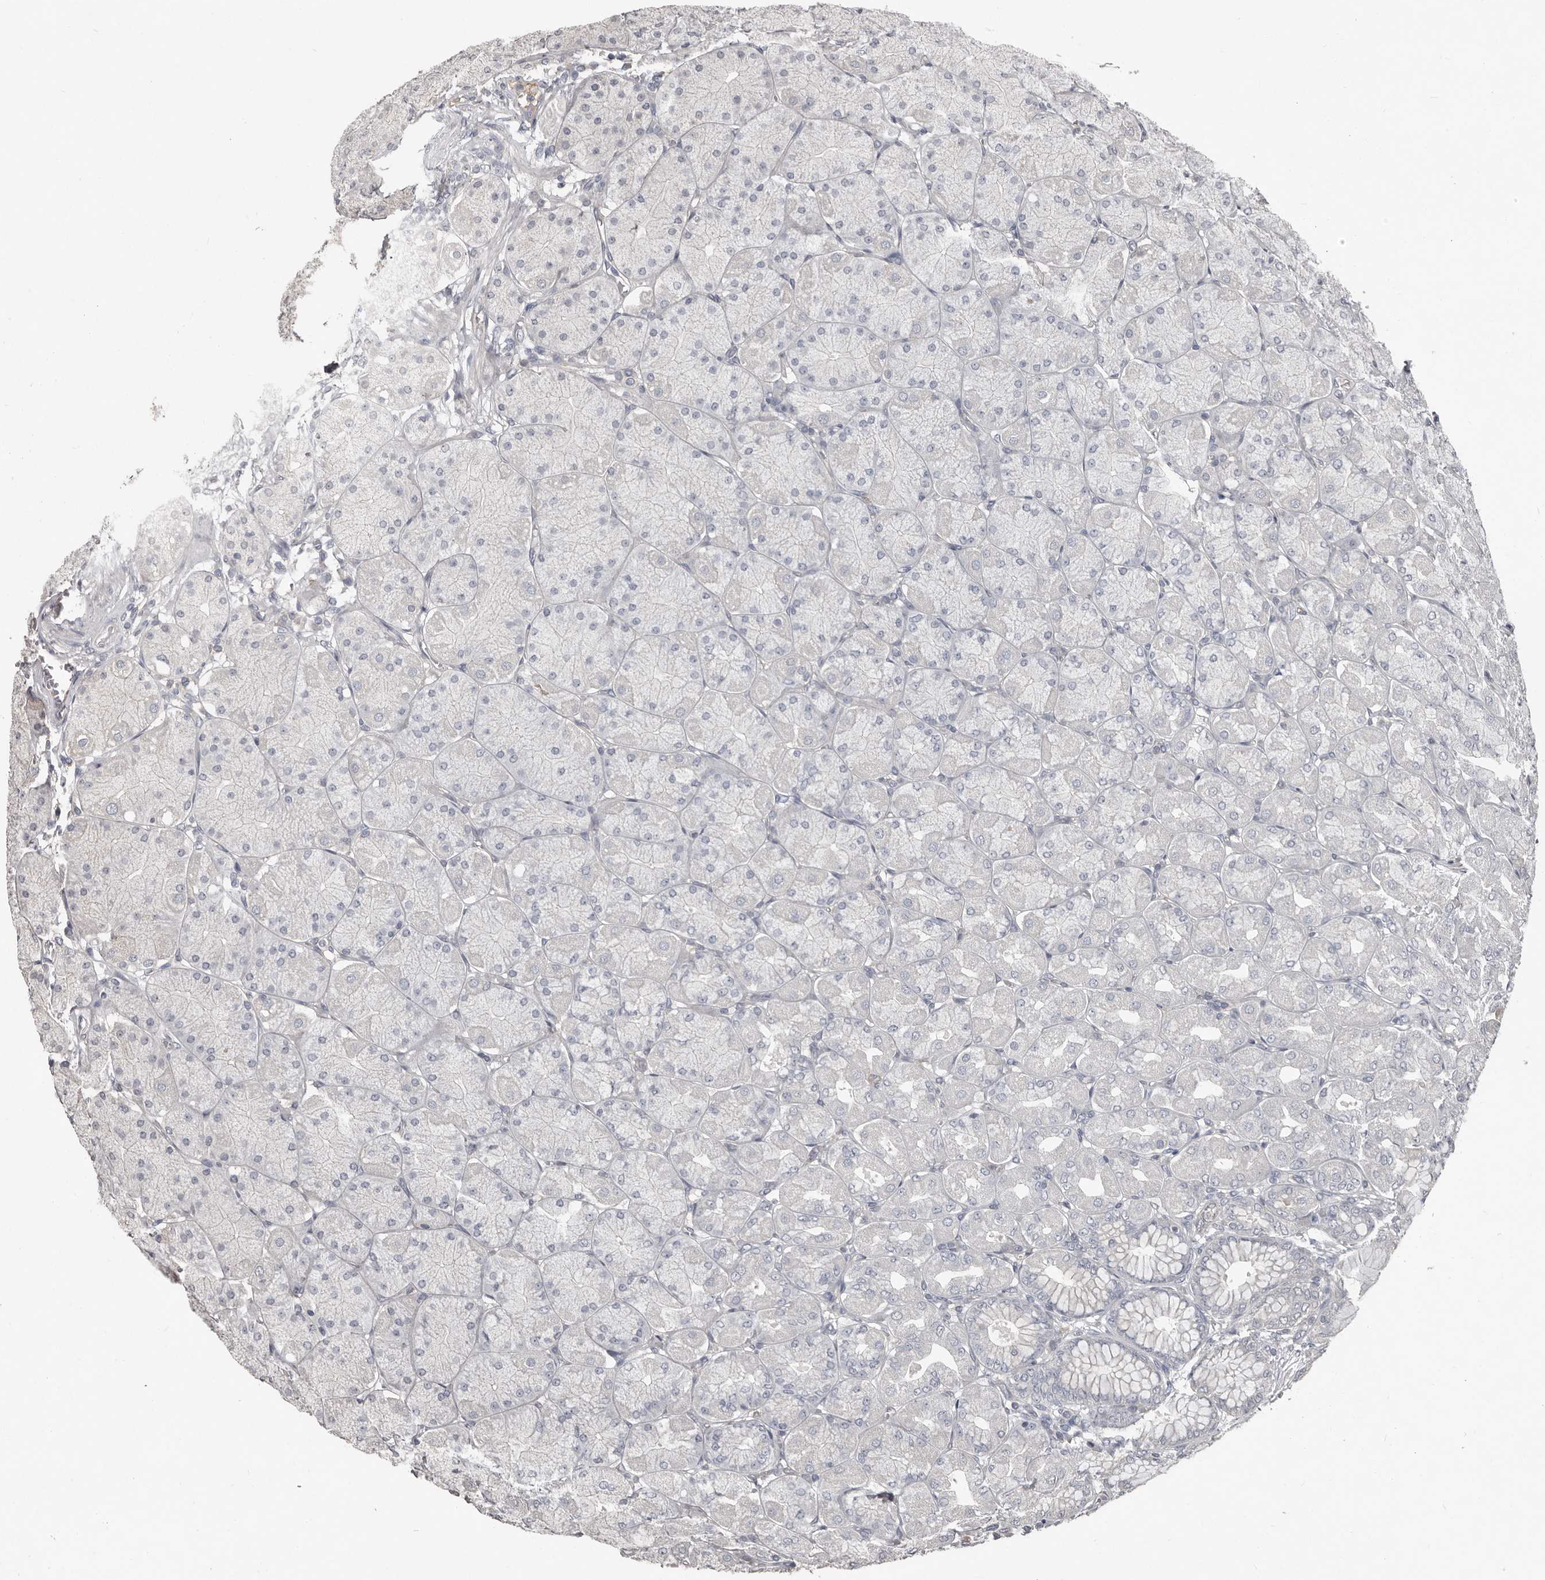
{"staining": {"intensity": "moderate", "quantity": "<25%", "location": "cytoplasmic/membranous"}, "tissue": "stomach", "cell_type": "Glandular cells", "image_type": "normal", "snomed": [{"axis": "morphology", "description": "Normal tissue, NOS"}, {"axis": "topography", "description": "Stomach, upper"}], "caption": "Immunohistochemistry histopathology image of normal stomach stained for a protein (brown), which demonstrates low levels of moderate cytoplasmic/membranous positivity in about <25% of glandular cells.", "gene": "CA6", "patient": {"sex": "female", "age": 56}}